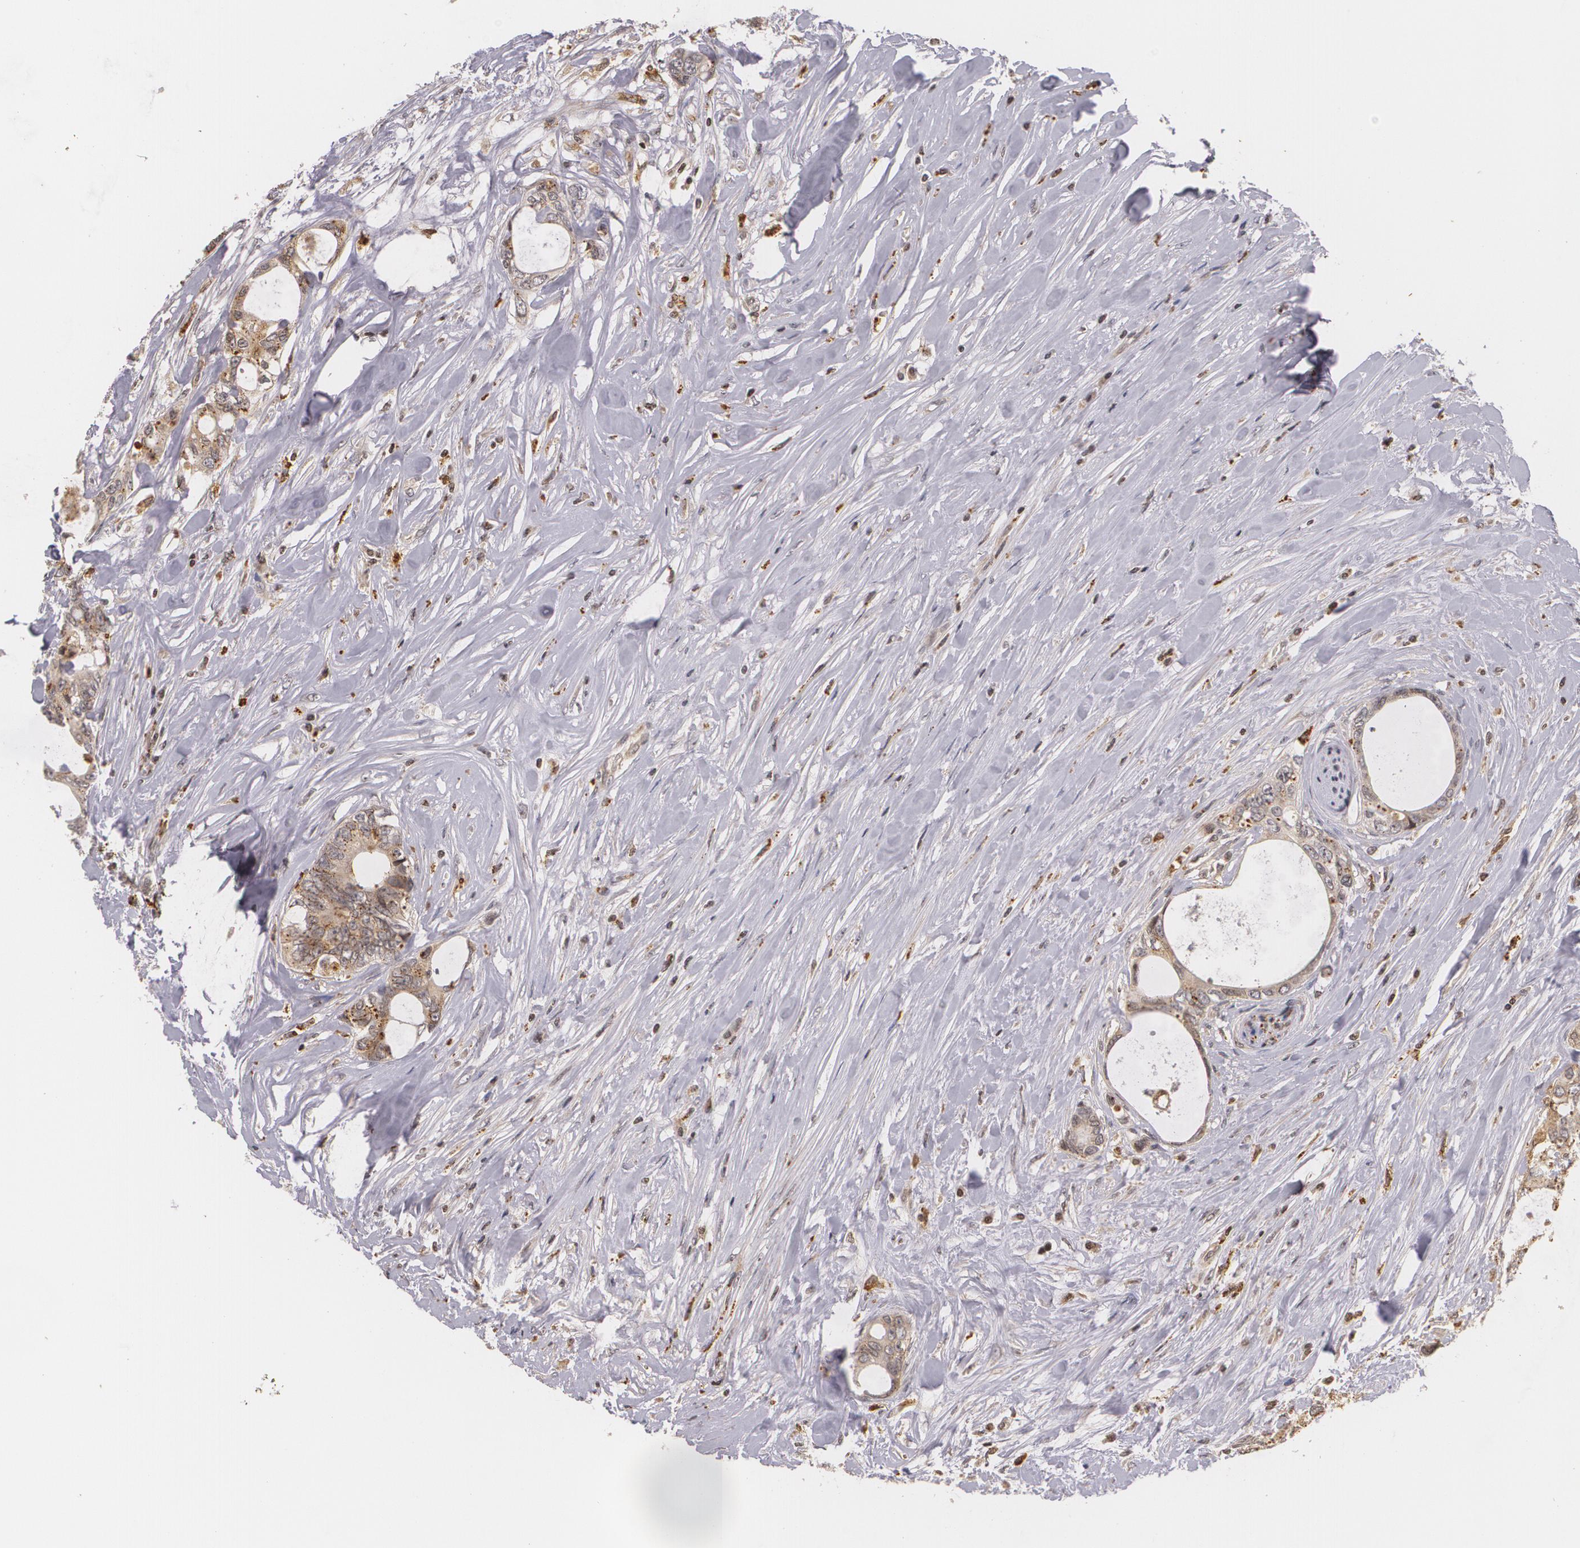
{"staining": {"intensity": "weak", "quantity": ">75%", "location": "cytoplasmic/membranous"}, "tissue": "colorectal cancer", "cell_type": "Tumor cells", "image_type": "cancer", "snomed": [{"axis": "morphology", "description": "Adenocarcinoma, NOS"}, {"axis": "topography", "description": "Rectum"}], "caption": "Brown immunohistochemical staining in human colorectal cancer reveals weak cytoplasmic/membranous positivity in approximately >75% of tumor cells.", "gene": "VAV3", "patient": {"sex": "female", "age": 57}}